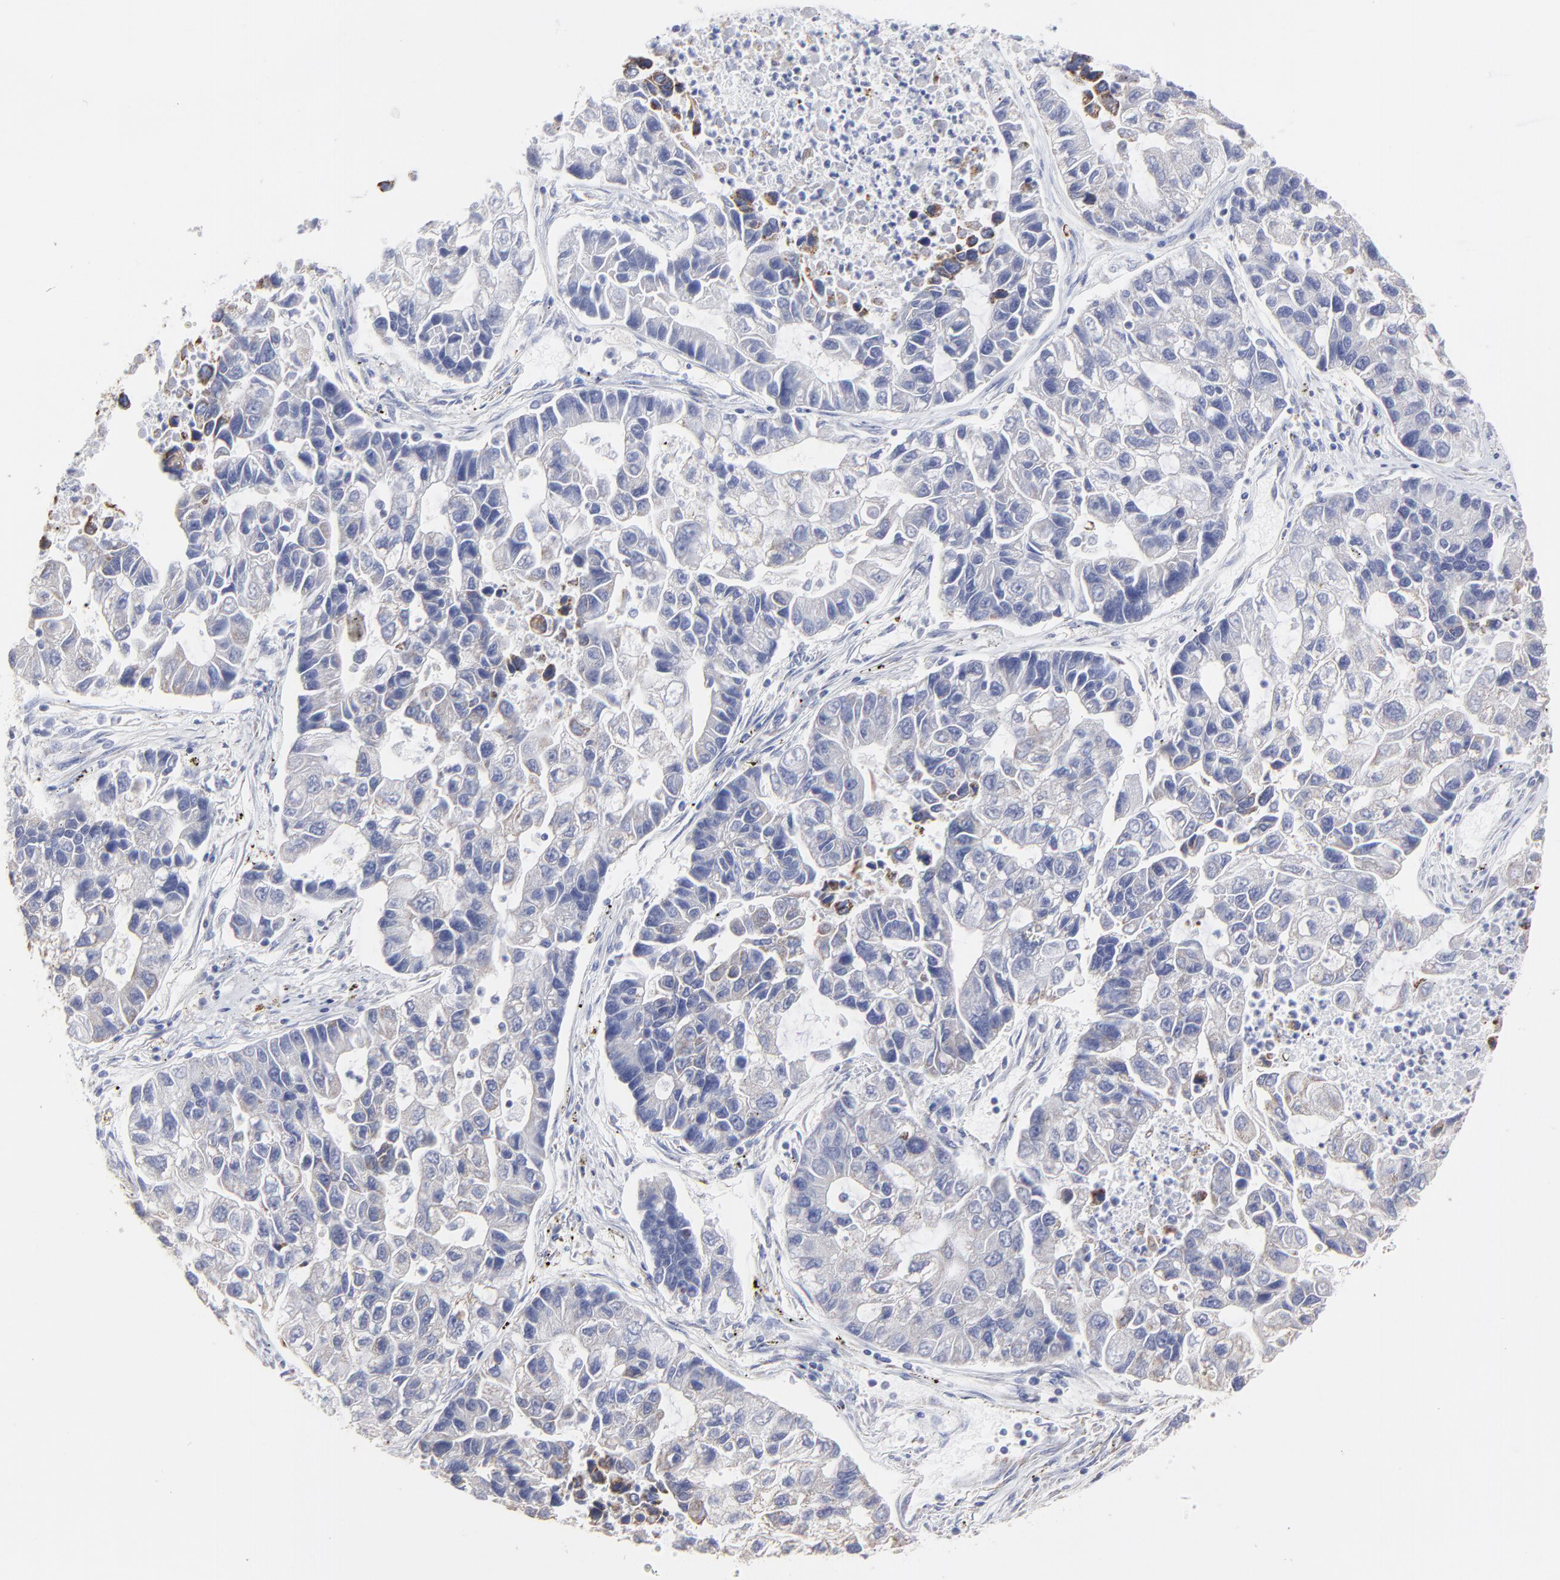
{"staining": {"intensity": "negative", "quantity": "none", "location": "none"}, "tissue": "lung cancer", "cell_type": "Tumor cells", "image_type": "cancer", "snomed": [{"axis": "morphology", "description": "Adenocarcinoma, NOS"}, {"axis": "topography", "description": "Lung"}], "caption": "Lung adenocarcinoma was stained to show a protein in brown. There is no significant positivity in tumor cells.", "gene": "PINK1", "patient": {"sex": "female", "age": 51}}